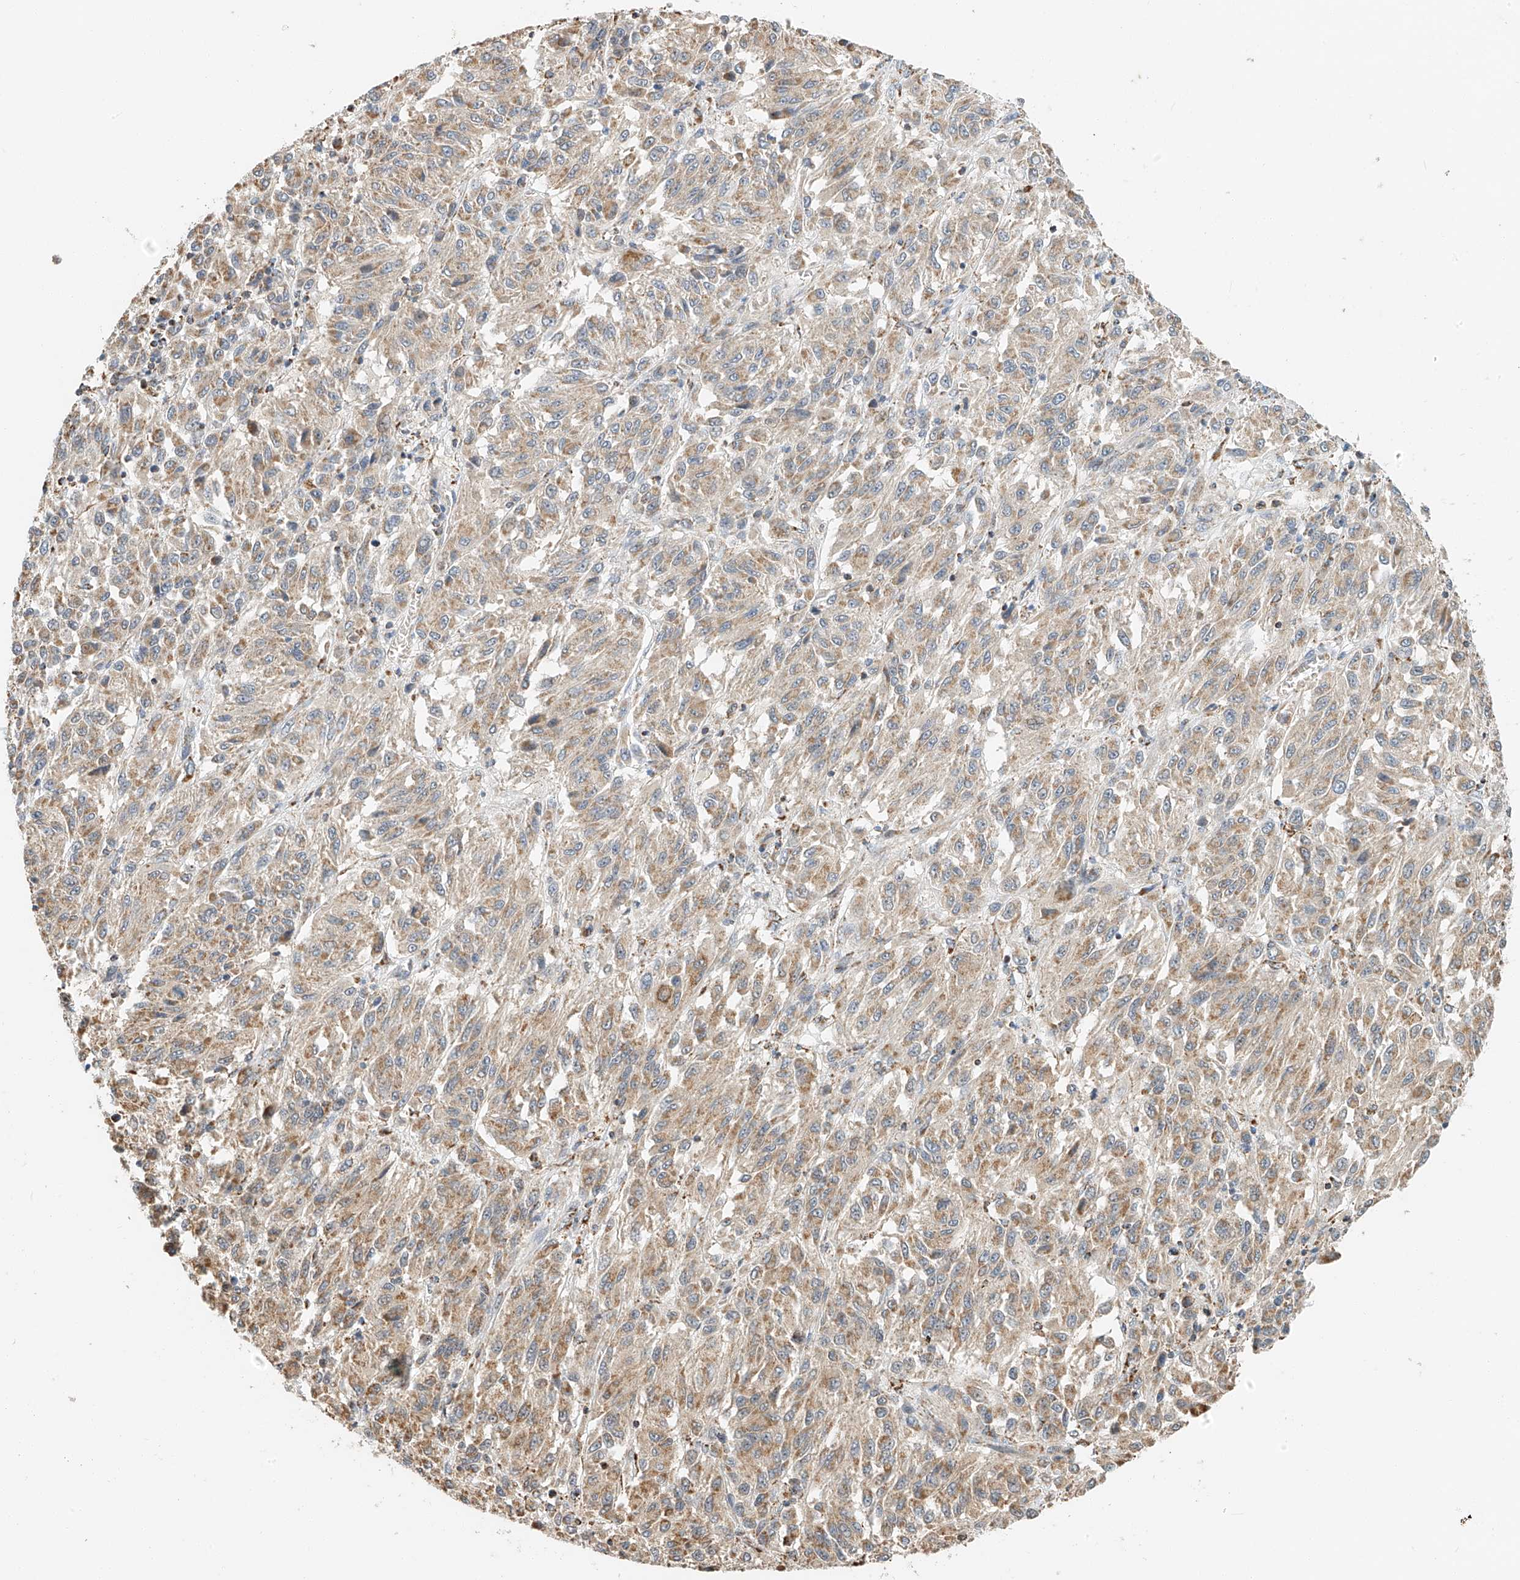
{"staining": {"intensity": "weak", "quantity": ">75%", "location": "cytoplasmic/membranous"}, "tissue": "melanoma", "cell_type": "Tumor cells", "image_type": "cancer", "snomed": [{"axis": "morphology", "description": "Malignant melanoma, Metastatic site"}, {"axis": "topography", "description": "Lung"}], "caption": "A histopathology image of melanoma stained for a protein displays weak cytoplasmic/membranous brown staining in tumor cells.", "gene": "YIPF7", "patient": {"sex": "male", "age": 64}}